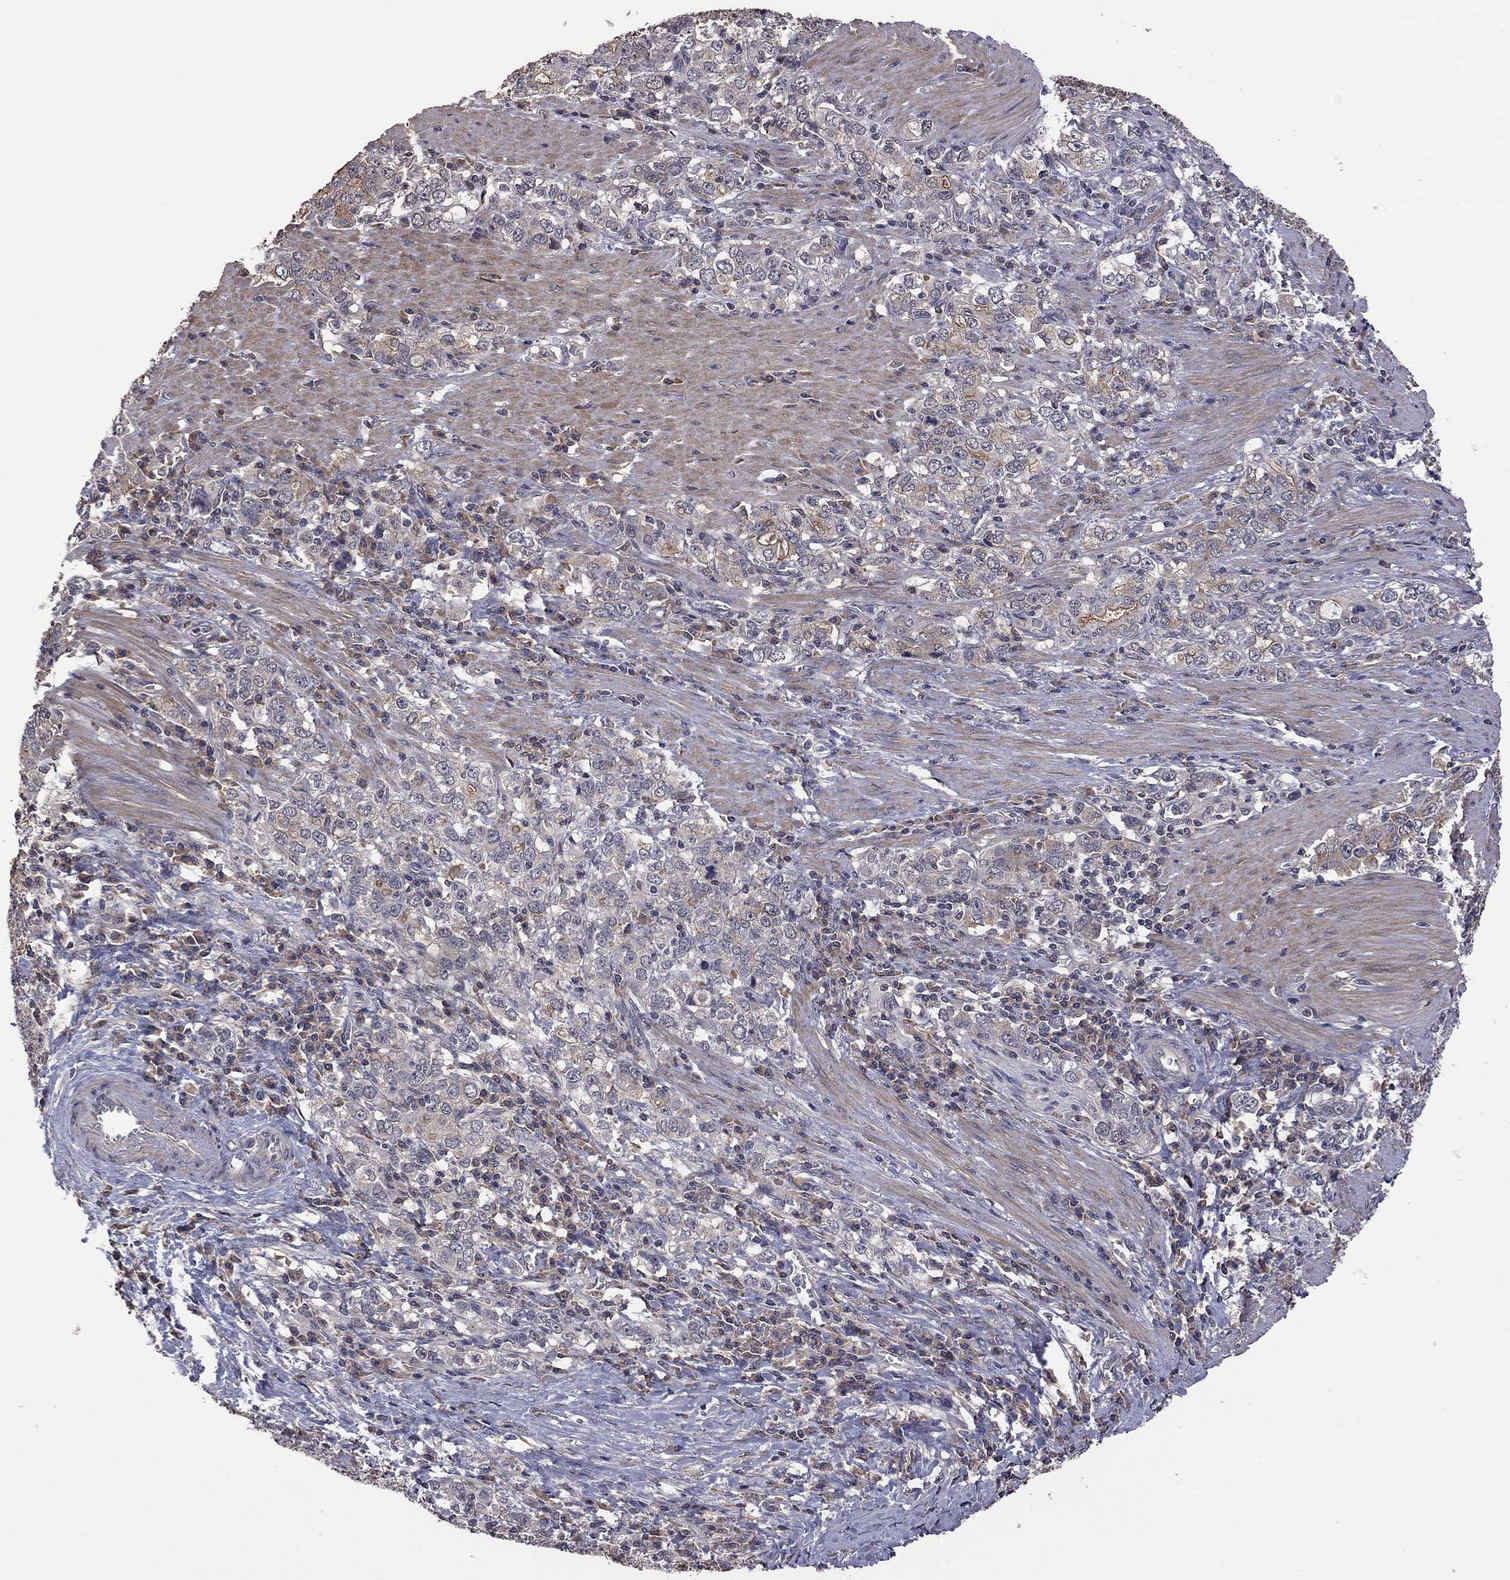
{"staining": {"intensity": "negative", "quantity": "none", "location": "none"}, "tissue": "stomach cancer", "cell_type": "Tumor cells", "image_type": "cancer", "snomed": [{"axis": "morphology", "description": "Adenocarcinoma, NOS"}, {"axis": "topography", "description": "Stomach, lower"}], "caption": "High power microscopy histopathology image of an IHC micrograph of stomach adenocarcinoma, revealing no significant expression in tumor cells.", "gene": "TSNARE1", "patient": {"sex": "female", "age": 72}}